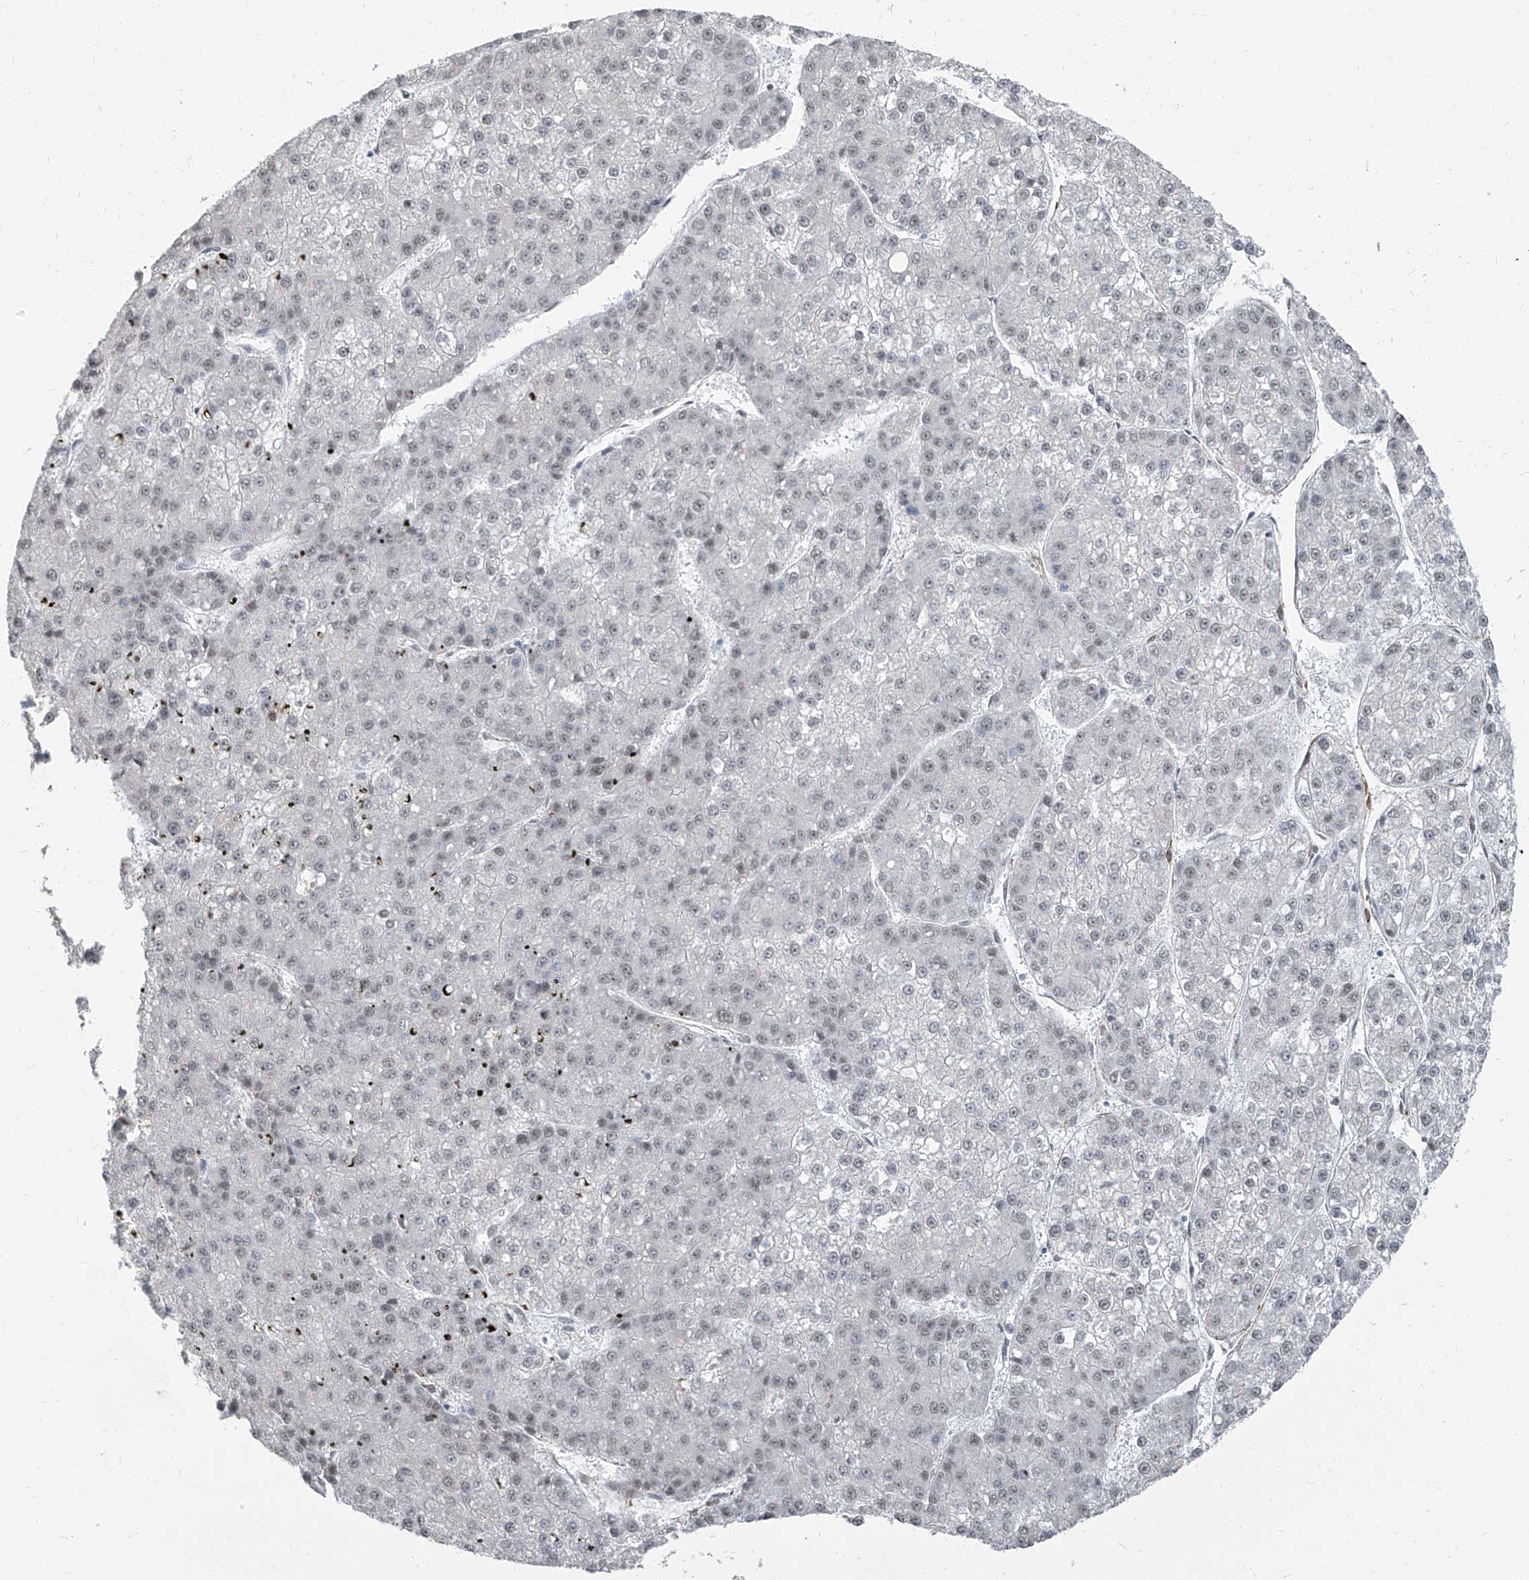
{"staining": {"intensity": "weak", "quantity": "<25%", "location": "nuclear"}, "tissue": "liver cancer", "cell_type": "Tumor cells", "image_type": "cancer", "snomed": [{"axis": "morphology", "description": "Carcinoma, Hepatocellular, NOS"}, {"axis": "topography", "description": "Liver"}], "caption": "Tumor cells are negative for brown protein staining in liver hepatocellular carcinoma.", "gene": "TXLNB", "patient": {"sex": "female", "age": 73}}